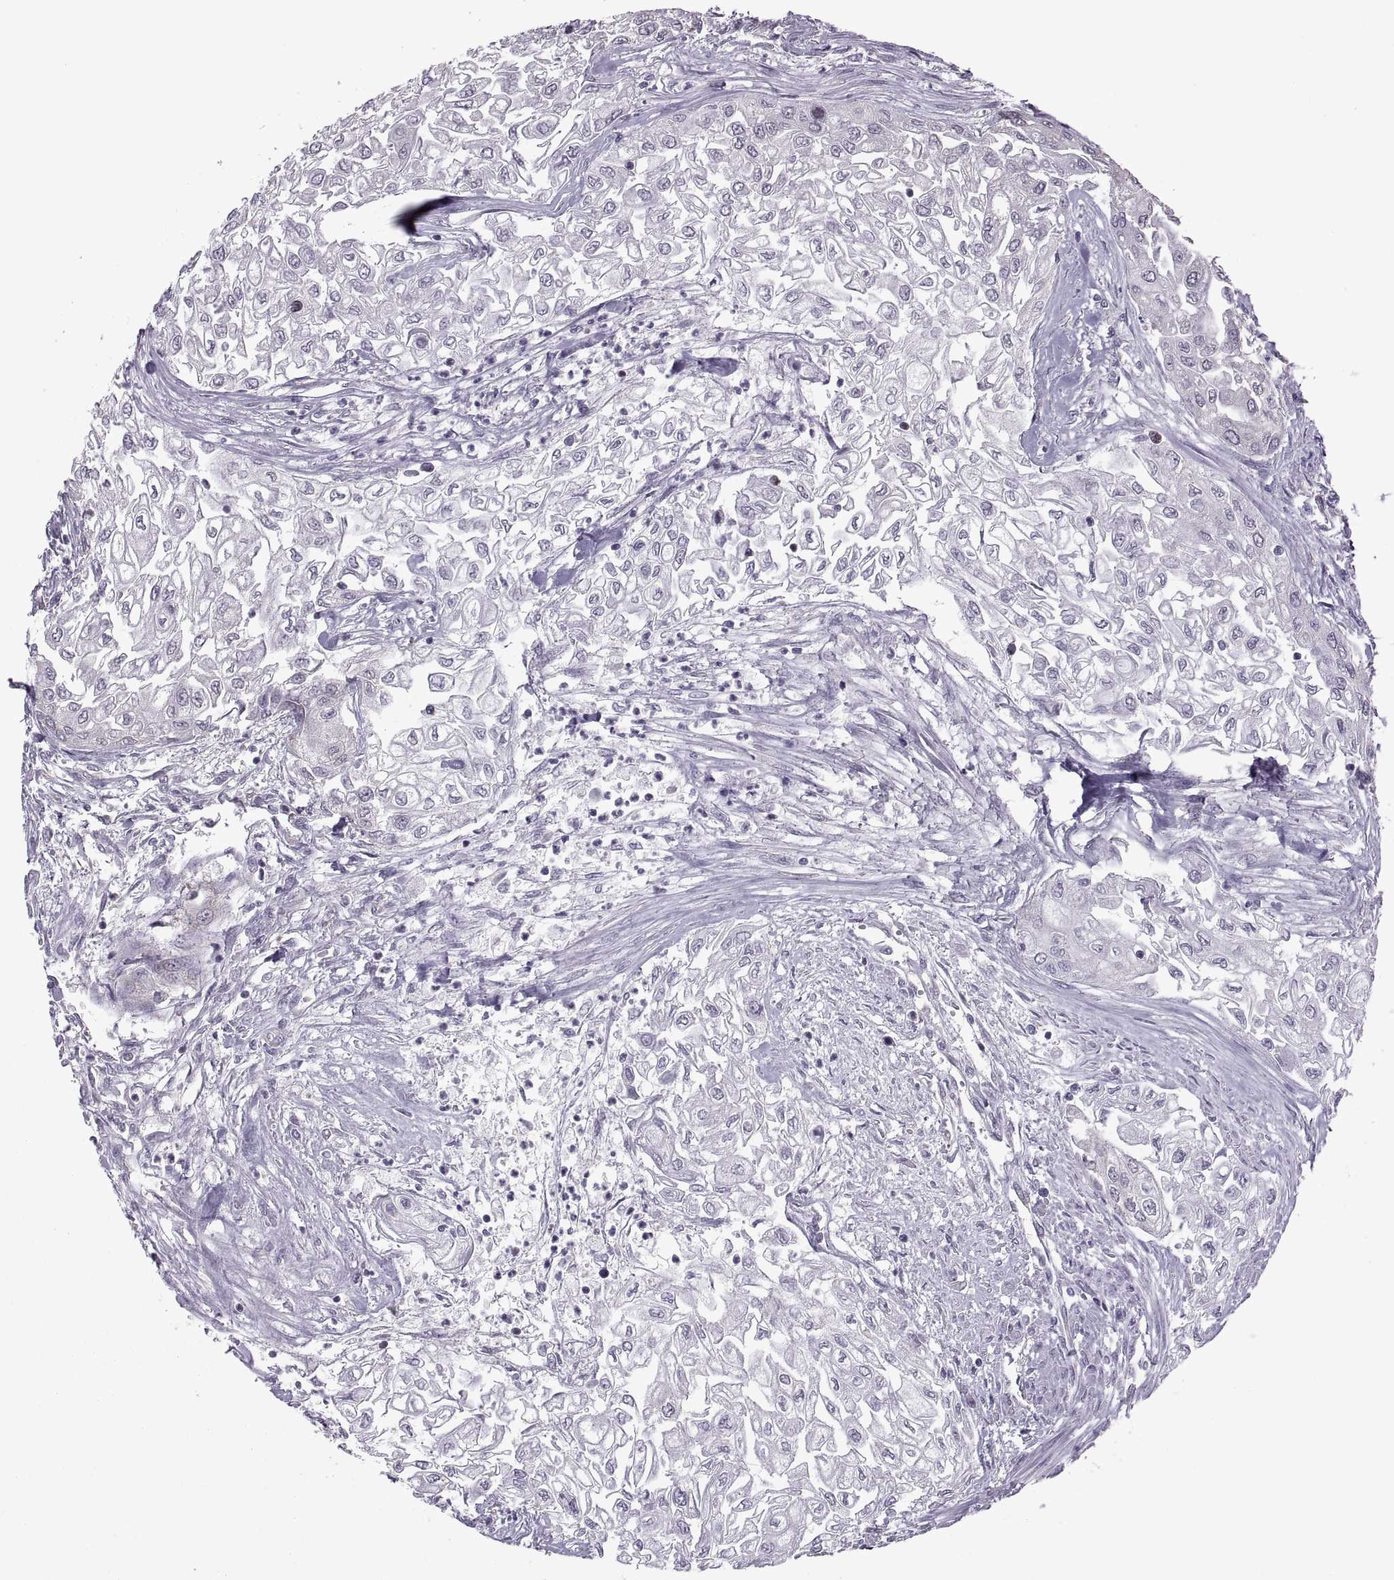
{"staining": {"intensity": "weak", "quantity": "<25%", "location": "cytoplasmic/membranous"}, "tissue": "urothelial cancer", "cell_type": "Tumor cells", "image_type": "cancer", "snomed": [{"axis": "morphology", "description": "Urothelial carcinoma, High grade"}, {"axis": "topography", "description": "Urinary bladder"}], "caption": "Immunohistochemistry histopathology image of neoplastic tissue: urothelial cancer stained with DAB (3,3'-diaminobenzidine) exhibits no significant protein staining in tumor cells. Nuclei are stained in blue.", "gene": "PABPC1", "patient": {"sex": "male", "age": 62}}